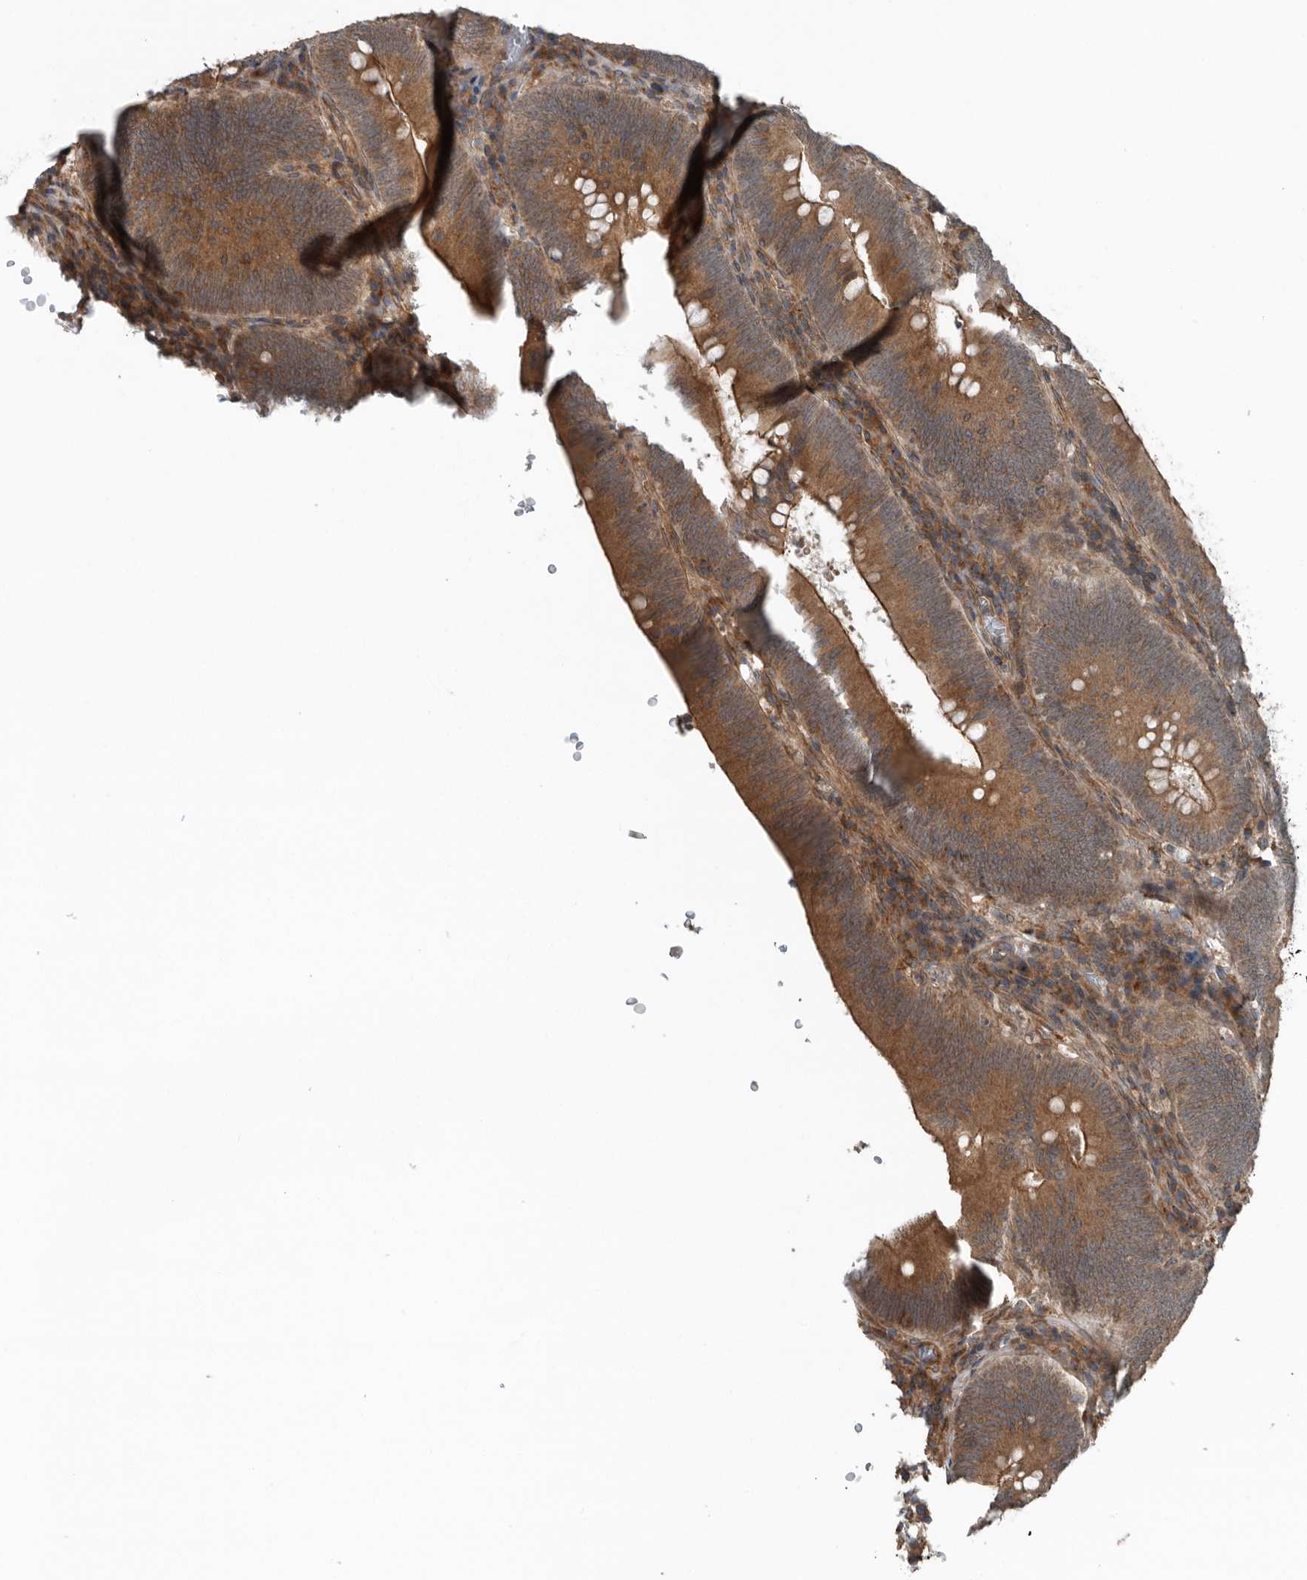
{"staining": {"intensity": "moderate", "quantity": "25%-75%", "location": "cytoplasmic/membranous"}, "tissue": "colorectal cancer", "cell_type": "Tumor cells", "image_type": "cancer", "snomed": [{"axis": "morphology", "description": "Normal tissue, NOS"}, {"axis": "topography", "description": "Colon"}], "caption": "DAB immunohistochemical staining of human colorectal cancer shows moderate cytoplasmic/membranous protein expression in about 25%-75% of tumor cells.", "gene": "AMFR", "patient": {"sex": "female", "age": 82}}